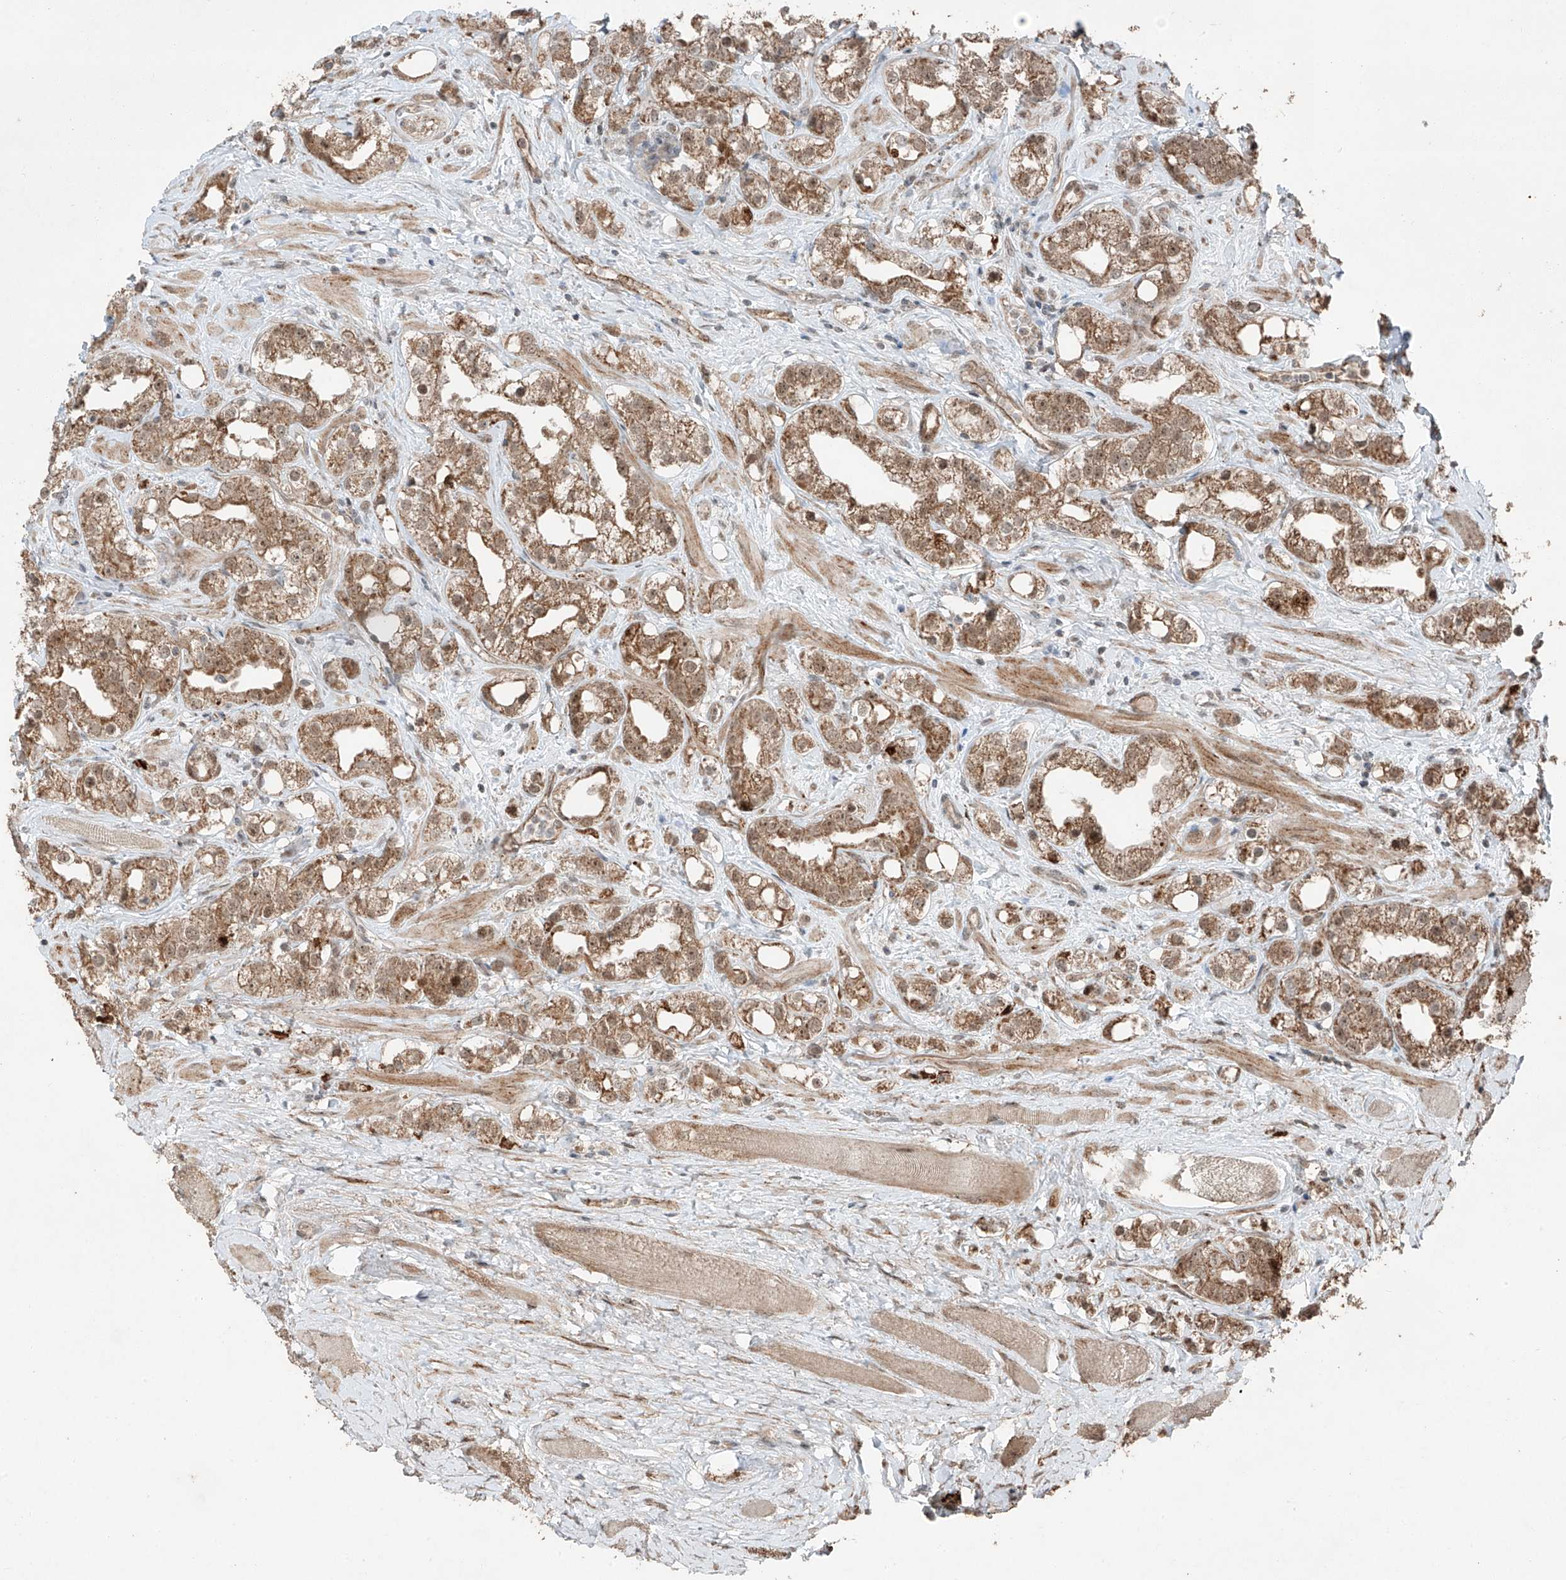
{"staining": {"intensity": "moderate", "quantity": ">75%", "location": "cytoplasmic/membranous"}, "tissue": "prostate cancer", "cell_type": "Tumor cells", "image_type": "cancer", "snomed": [{"axis": "morphology", "description": "Adenocarcinoma, NOS"}, {"axis": "topography", "description": "Prostate"}], "caption": "Immunohistochemical staining of human prostate cancer shows medium levels of moderate cytoplasmic/membranous protein positivity in about >75% of tumor cells.", "gene": "ZNF620", "patient": {"sex": "male", "age": 79}}